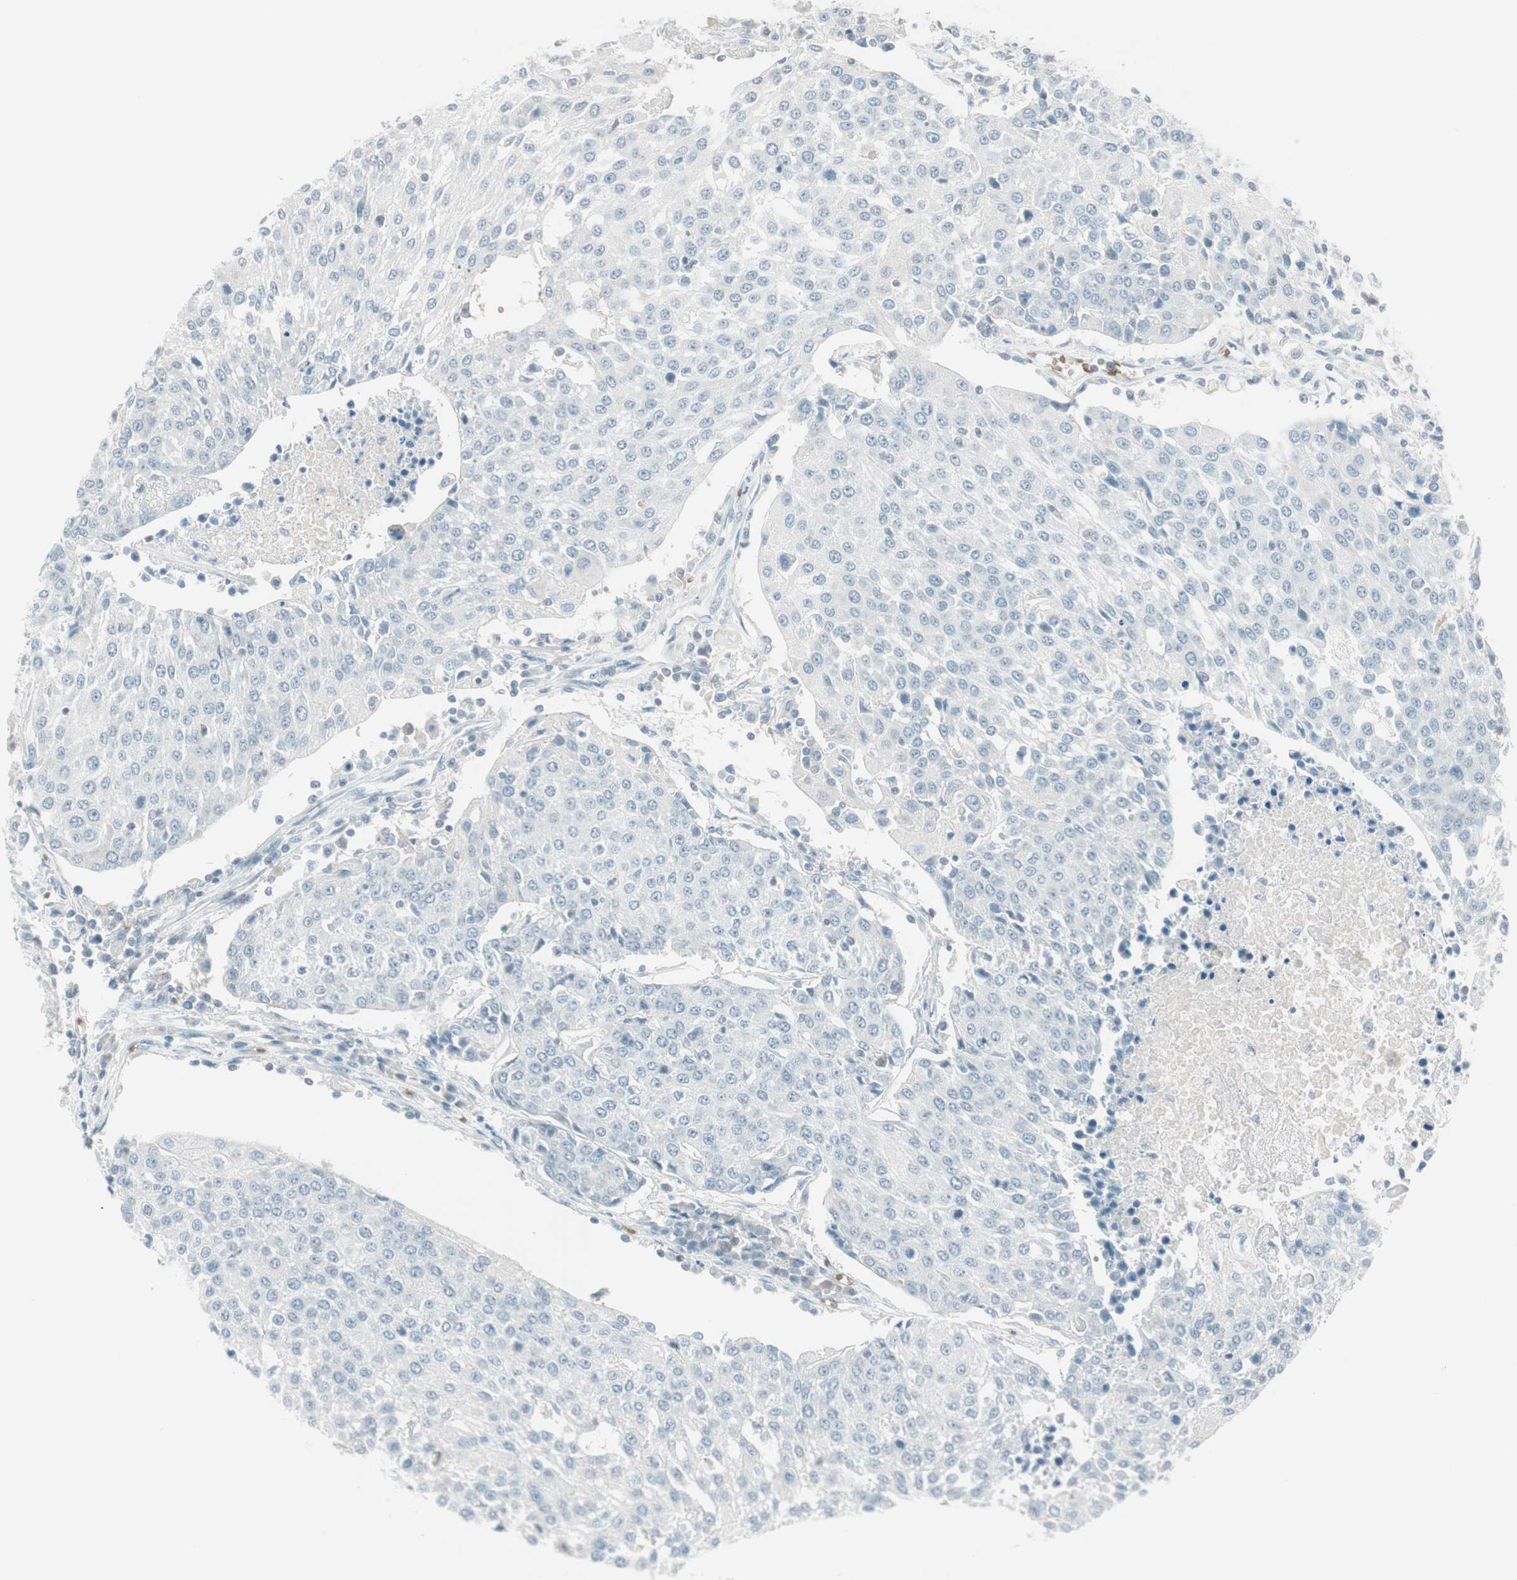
{"staining": {"intensity": "negative", "quantity": "none", "location": "none"}, "tissue": "urothelial cancer", "cell_type": "Tumor cells", "image_type": "cancer", "snomed": [{"axis": "morphology", "description": "Urothelial carcinoma, High grade"}, {"axis": "topography", "description": "Urinary bladder"}], "caption": "Immunohistochemistry micrograph of neoplastic tissue: human urothelial carcinoma (high-grade) stained with DAB displays no significant protein expression in tumor cells. The staining was performed using DAB (3,3'-diaminobenzidine) to visualize the protein expression in brown, while the nuclei were stained in blue with hematoxylin (Magnification: 20x).", "gene": "MAP4K1", "patient": {"sex": "female", "age": 85}}